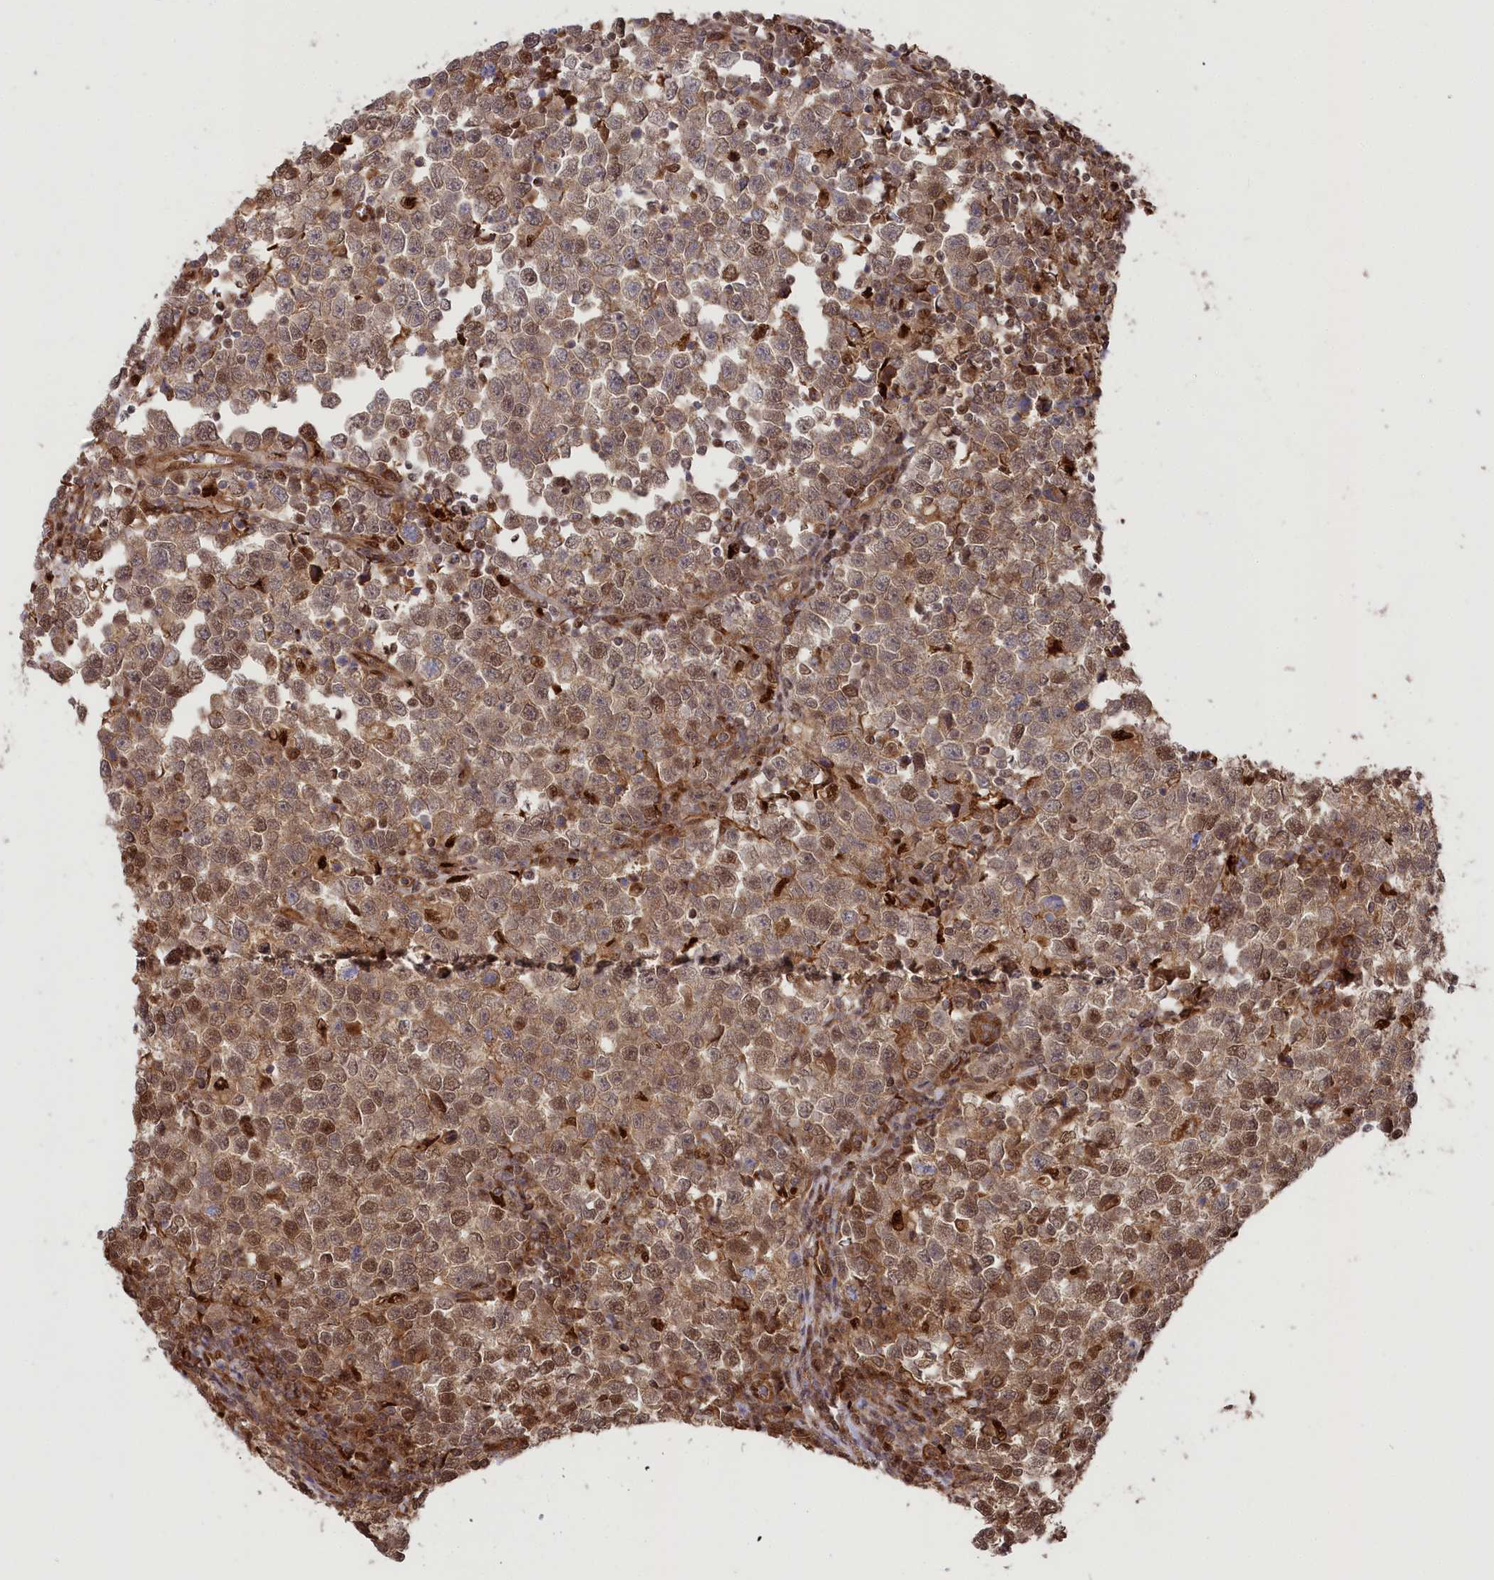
{"staining": {"intensity": "moderate", "quantity": ">75%", "location": "cytoplasmic/membranous,nuclear"}, "tissue": "testis cancer", "cell_type": "Tumor cells", "image_type": "cancer", "snomed": [{"axis": "morphology", "description": "Normal tissue, NOS"}, {"axis": "morphology", "description": "Seminoma, NOS"}, {"axis": "topography", "description": "Testis"}], "caption": "Testis cancer (seminoma) tissue reveals moderate cytoplasmic/membranous and nuclear positivity in about >75% of tumor cells", "gene": "PSMA1", "patient": {"sex": "male", "age": 43}}